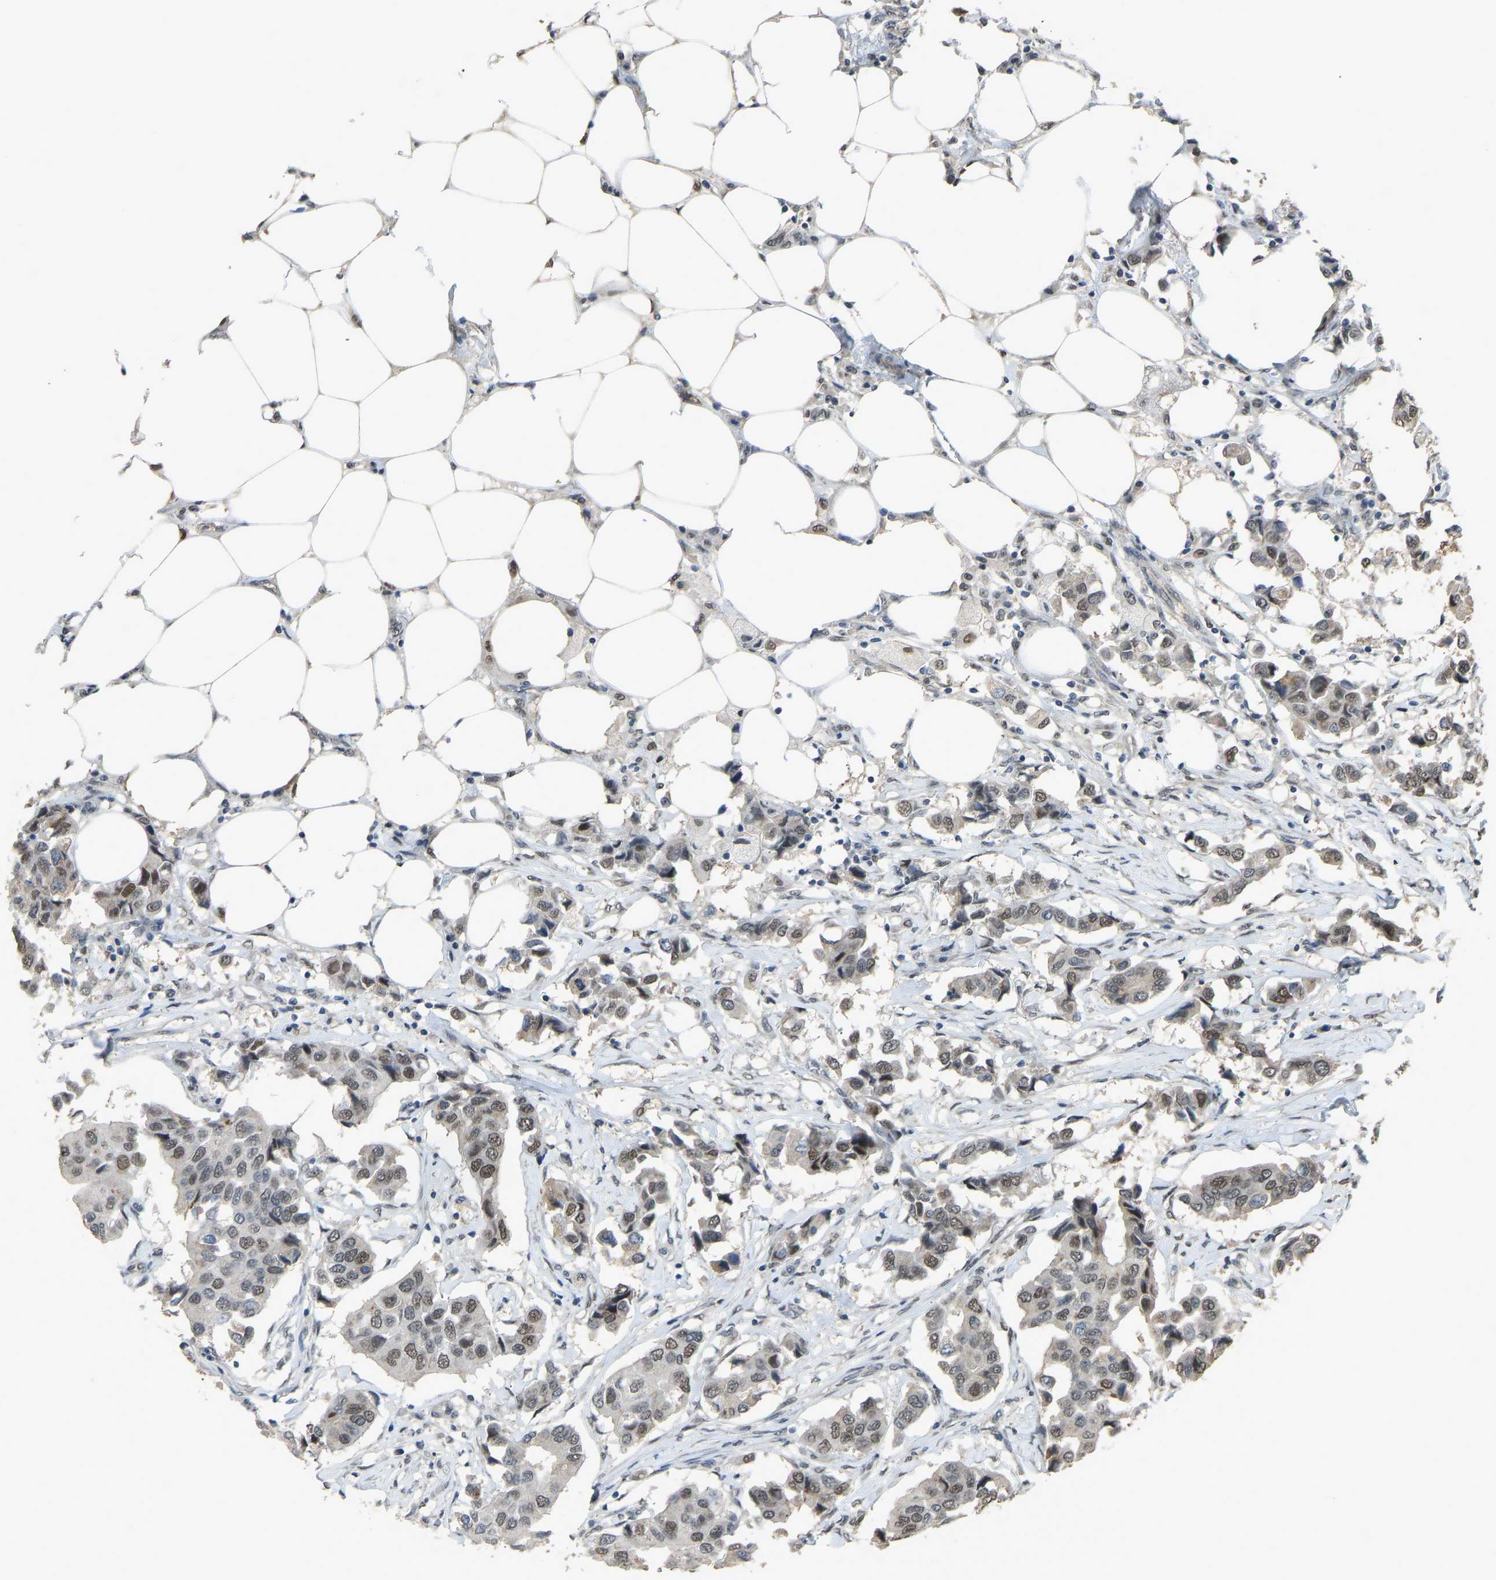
{"staining": {"intensity": "weak", "quantity": "25%-75%", "location": "nuclear"}, "tissue": "breast cancer", "cell_type": "Tumor cells", "image_type": "cancer", "snomed": [{"axis": "morphology", "description": "Duct carcinoma"}, {"axis": "topography", "description": "Breast"}], "caption": "Breast cancer (invasive ductal carcinoma) was stained to show a protein in brown. There is low levels of weak nuclear staining in approximately 25%-75% of tumor cells.", "gene": "KPNA6", "patient": {"sex": "female", "age": 80}}